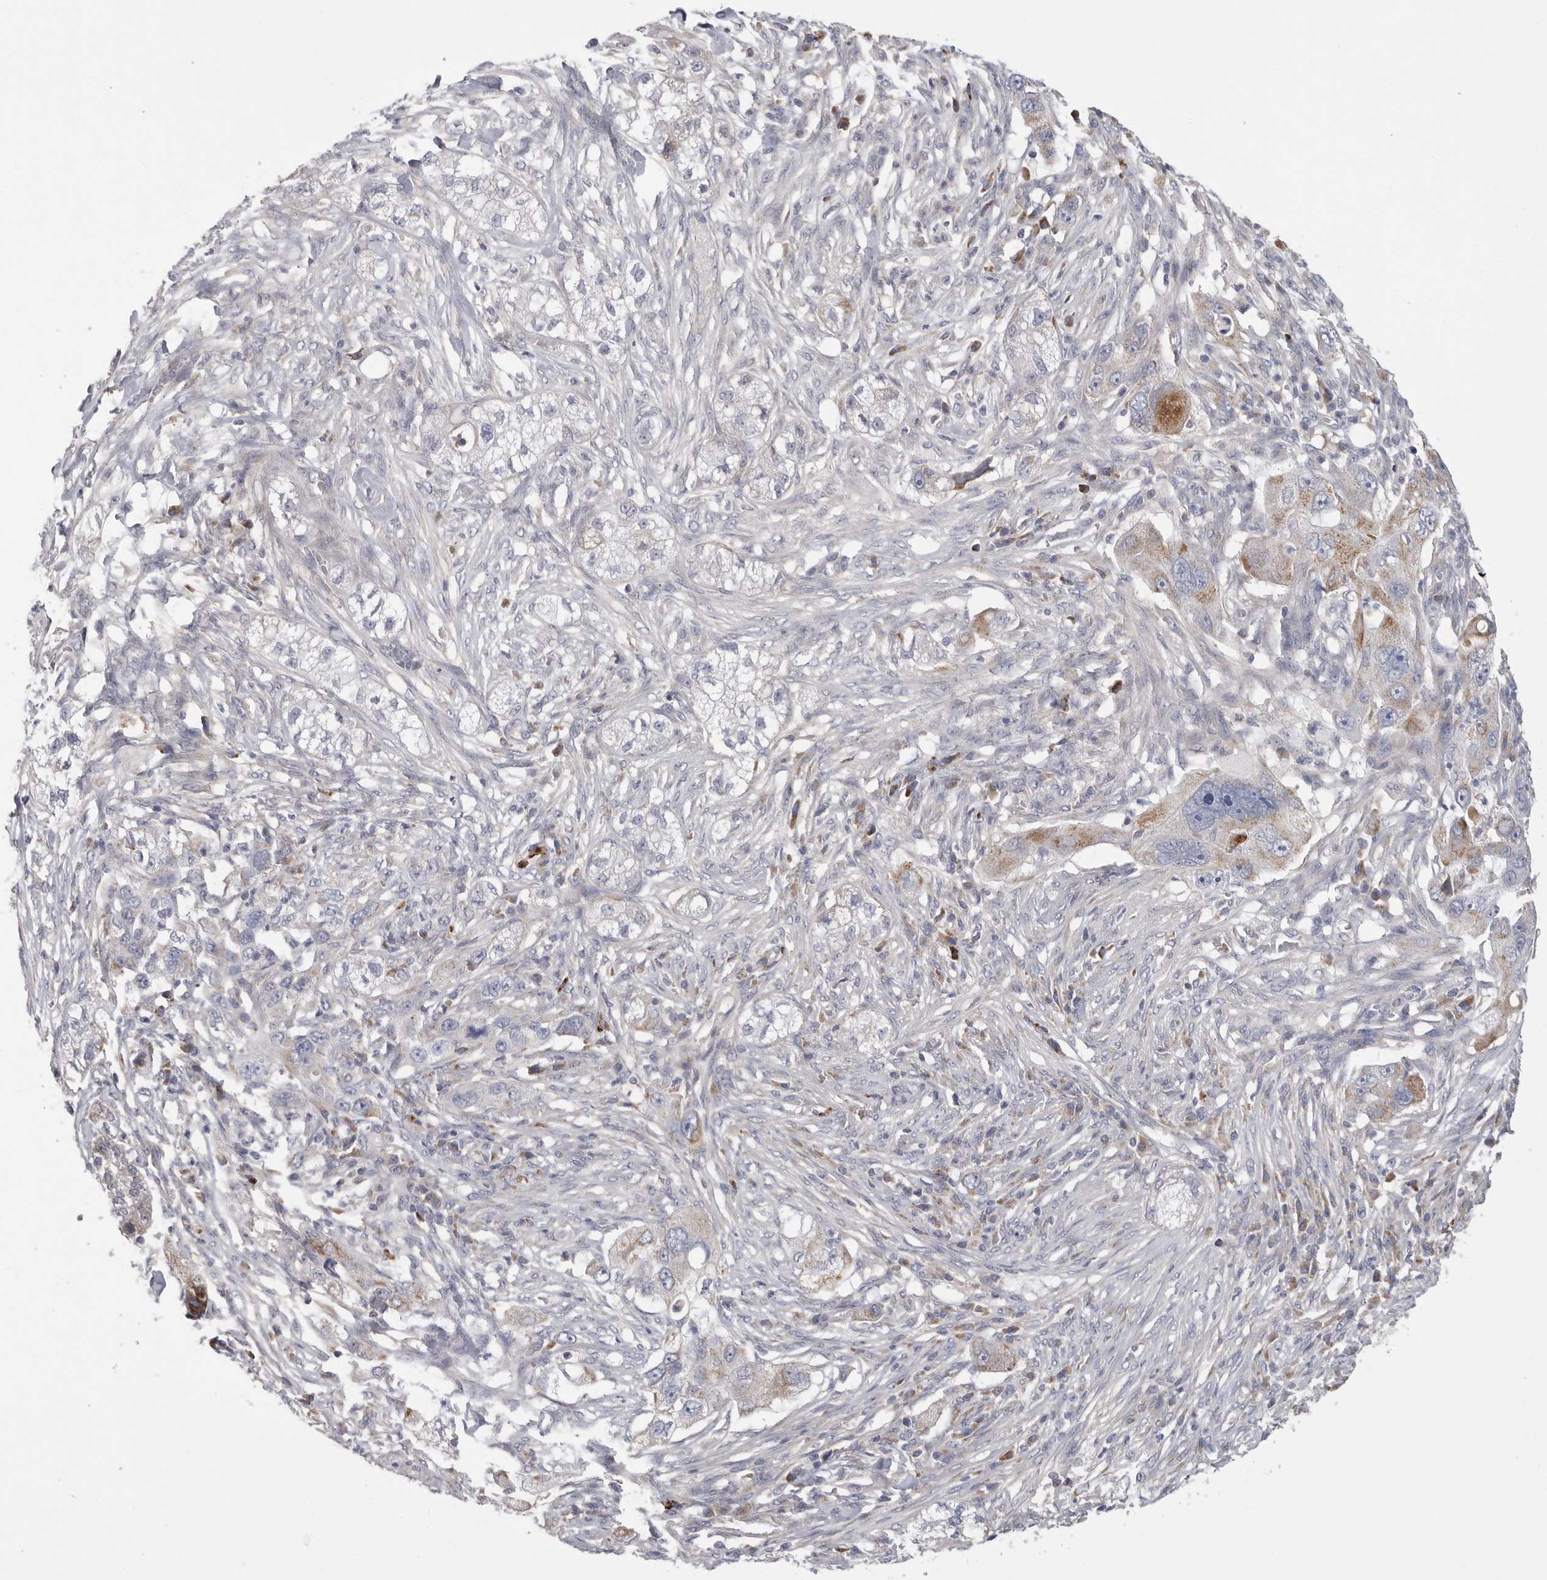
{"staining": {"intensity": "moderate", "quantity": "25%-75%", "location": "cytoplasmic/membranous"}, "tissue": "pancreatic cancer", "cell_type": "Tumor cells", "image_type": "cancer", "snomed": [{"axis": "morphology", "description": "Adenocarcinoma, NOS"}, {"axis": "topography", "description": "Pancreas"}], "caption": "An image of pancreatic cancer stained for a protein demonstrates moderate cytoplasmic/membranous brown staining in tumor cells.", "gene": "SDC3", "patient": {"sex": "female", "age": 78}}